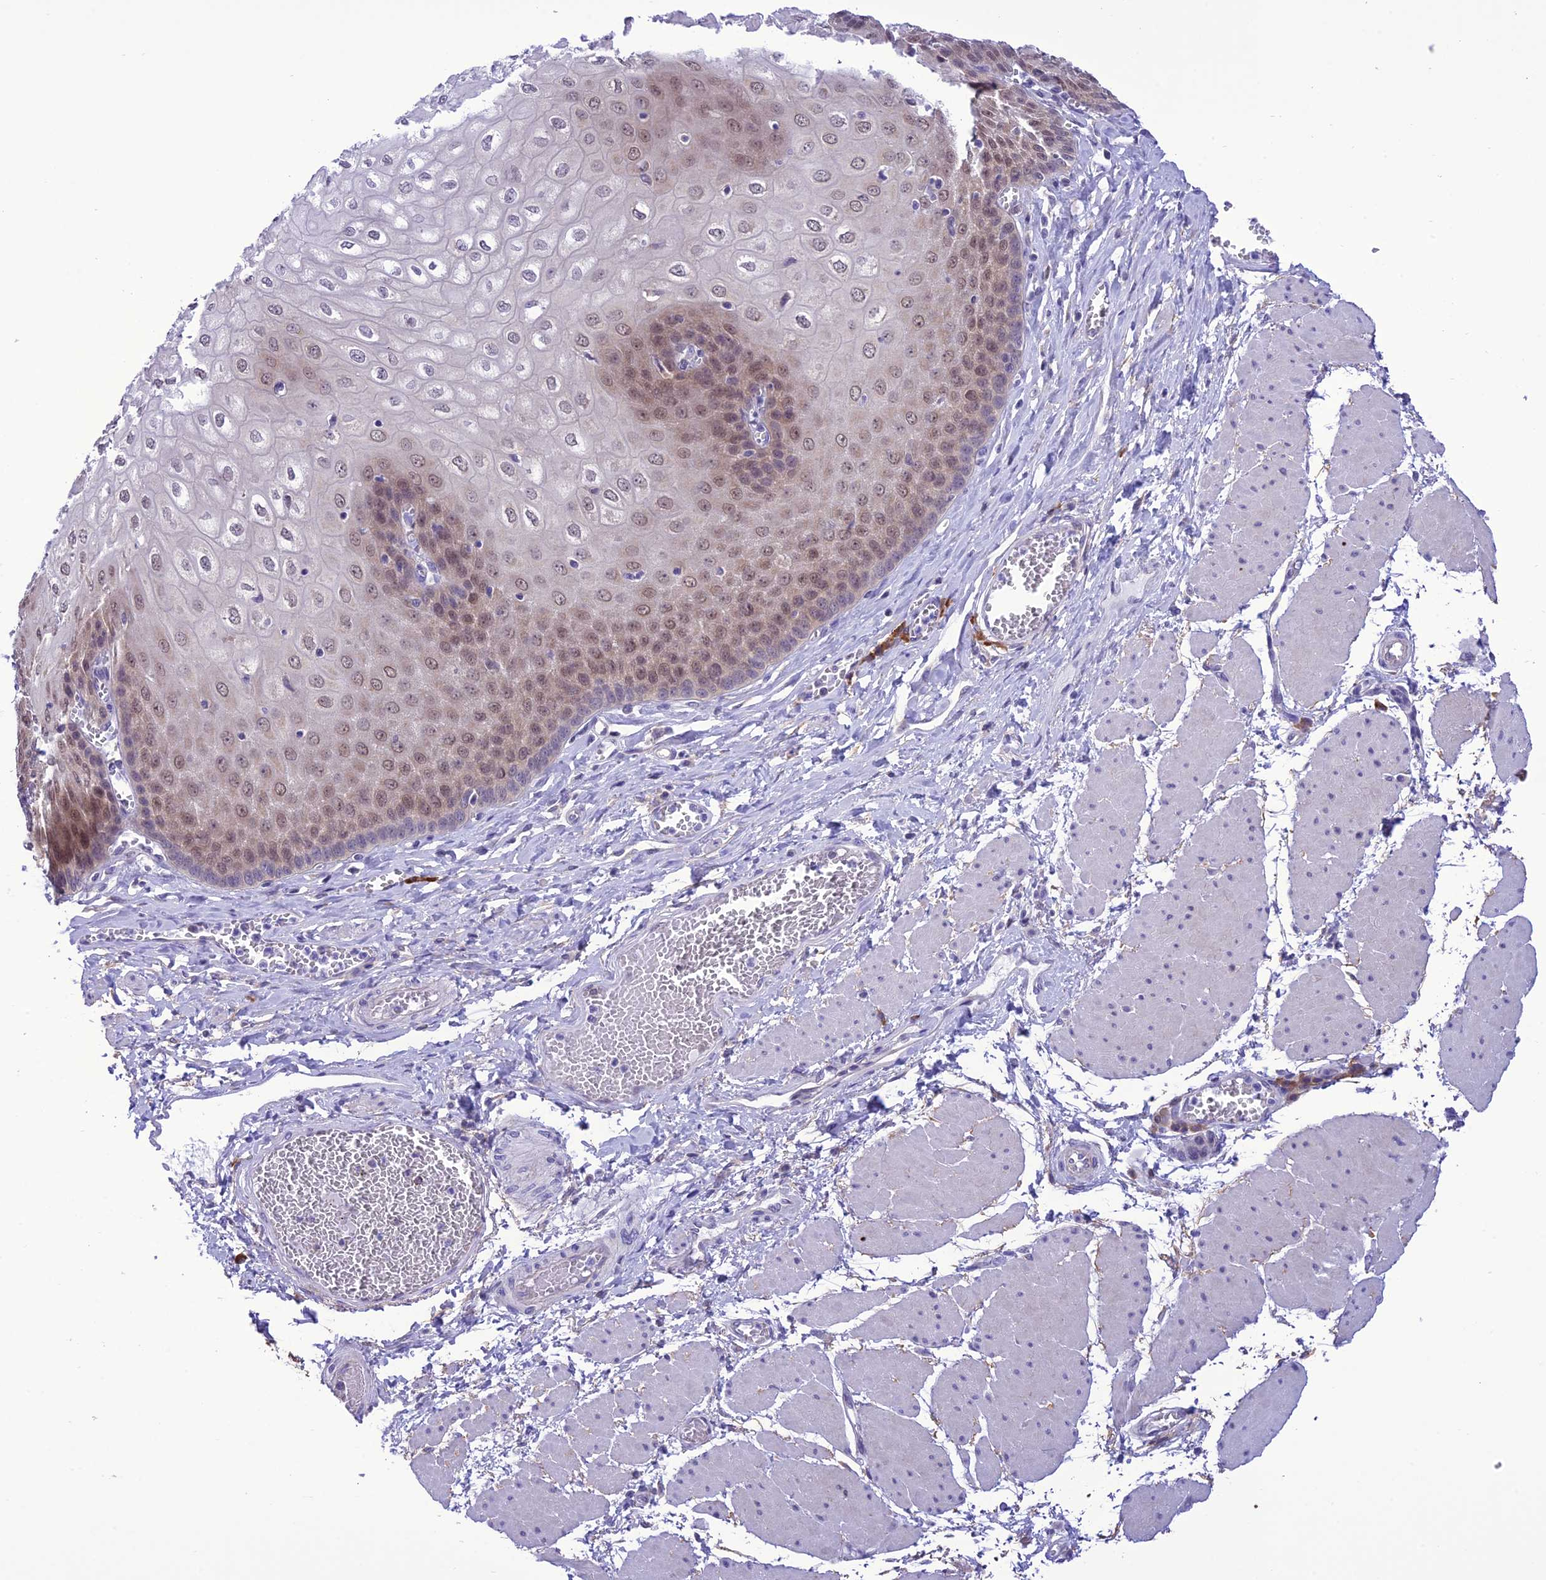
{"staining": {"intensity": "moderate", "quantity": "25%-75%", "location": "nuclear"}, "tissue": "esophagus", "cell_type": "Squamous epithelial cells", "image_type": "normal", "snomed": [{"axis": "morphology", "description": "Normal tissue, NOS"}, {"axis": "topography", "description": "Esophagus"}], "caption": "Esophagus stained with IHC reveals moderate nuclear expression in approximately 25%-75% of squamous epithelial cells.", "gene": "RNF126", "patient": {"sex": "male", "age": 60}}